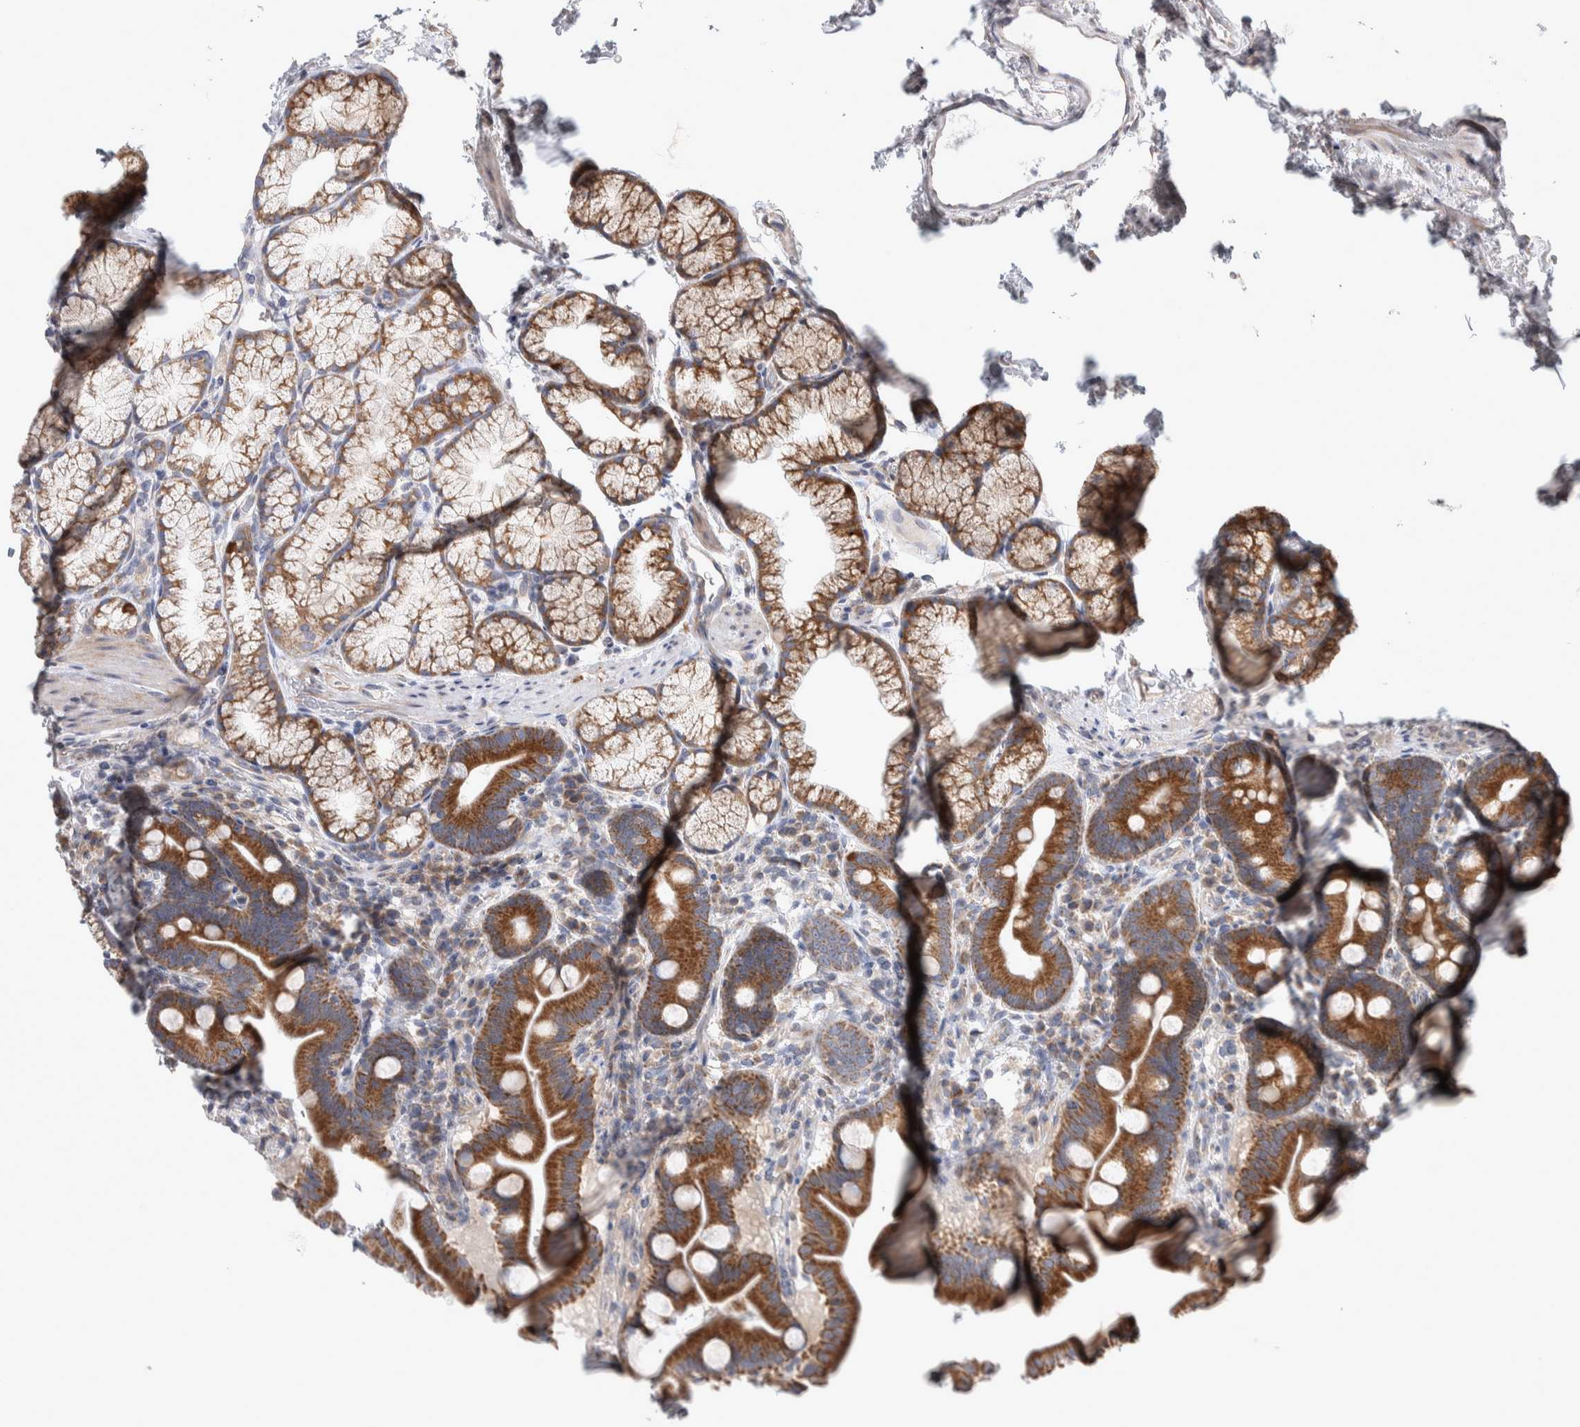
{"staining": {"intensity": "moderate", "quantity": ">75%", "location": "cytoplasmic/membranous"}, "tissue": "duodenum", "cell_type": "Glandular cells", "image_type": "normal", "snomed": [{"axis": "morphology", "description": "Normal tissue, NOS"}, {"axis": "topography", "description": "Duodenum"}], "caption": "DAB immunohistochemical staining of normal human duodenum demonstrates moderate cytoplasmic/membranous protein staining in approximately >75% of glandular cells.", "gene": "SCO1", "patient": {"sex": "male", "age": 54}}